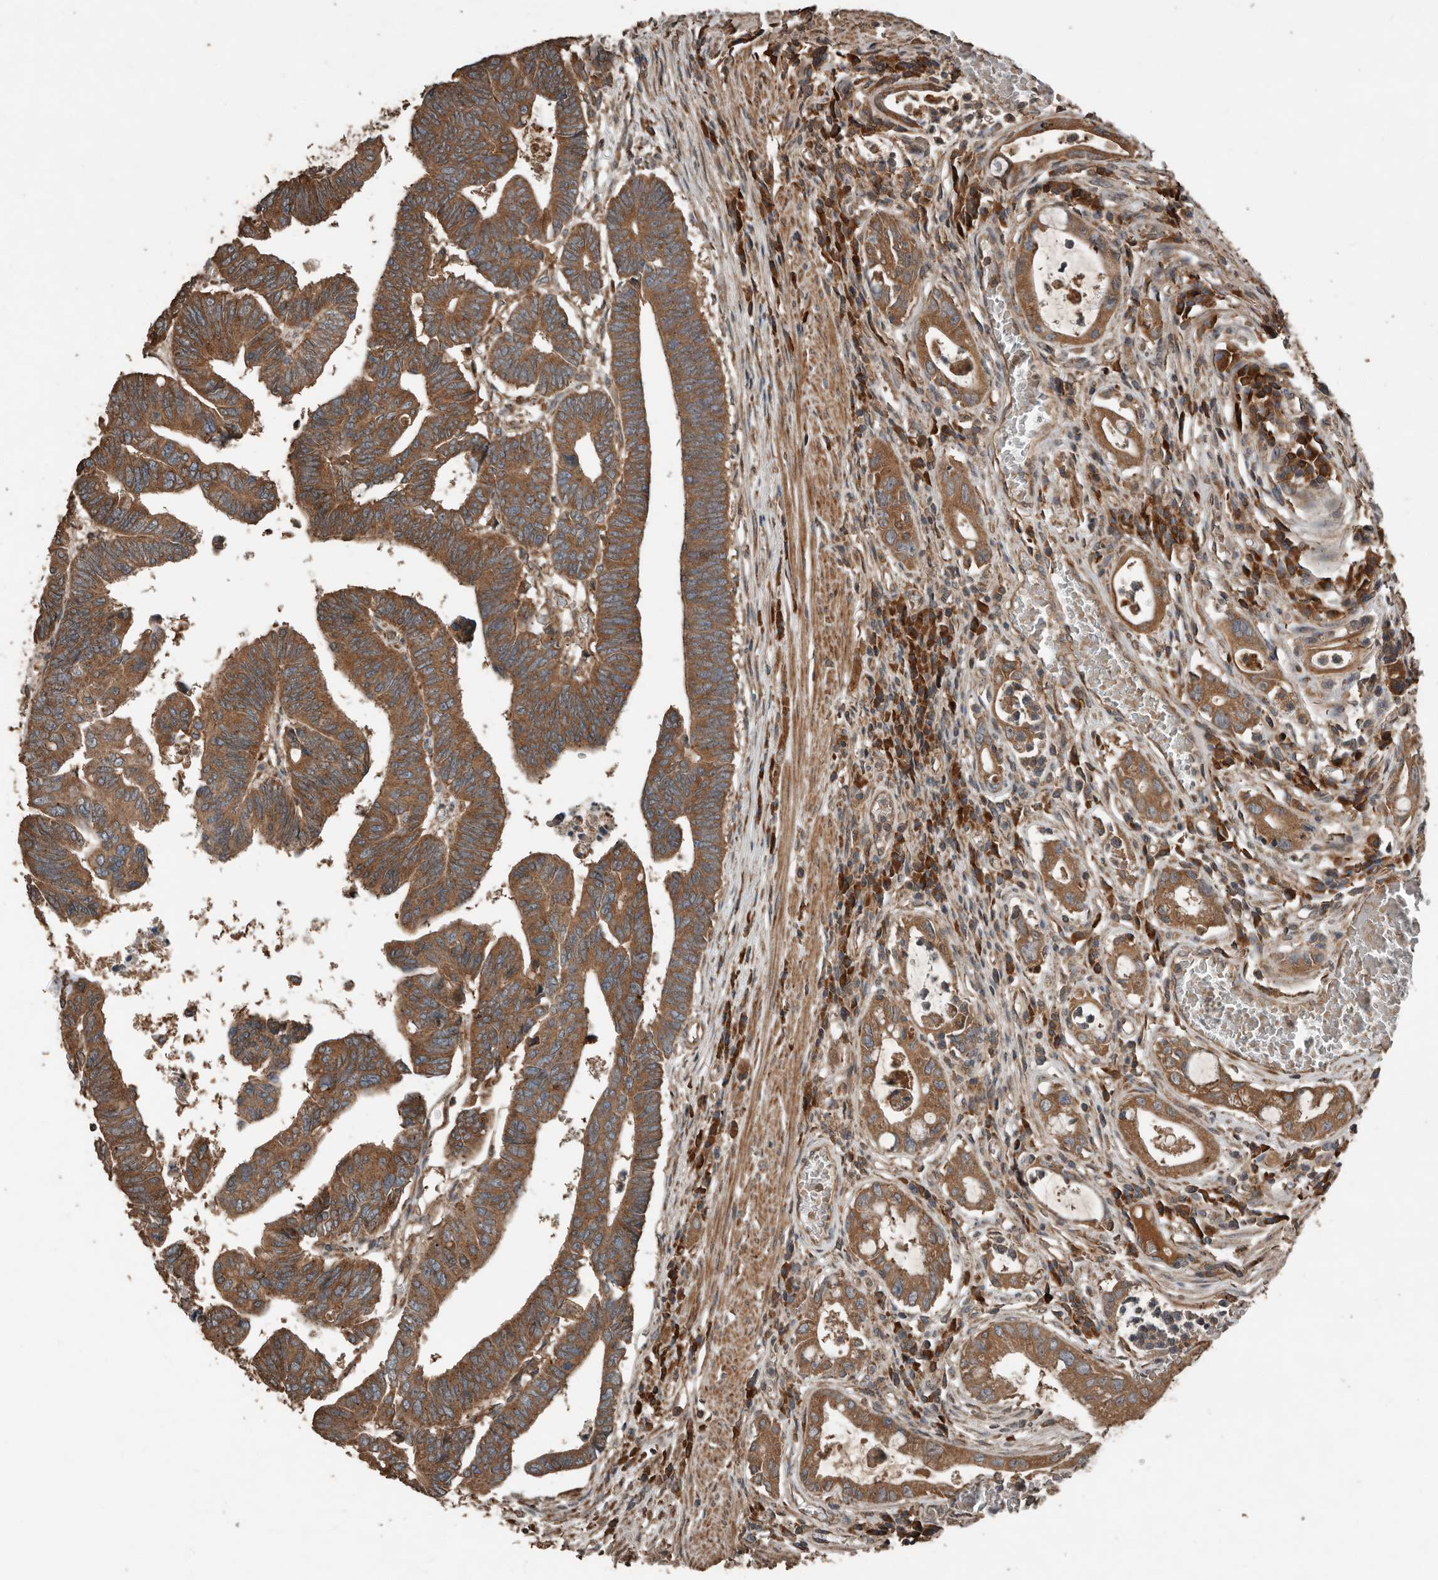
{"staining": {"intensity": "strong", "quantity": ">75%", "location": "cytoplasmic/membranous"}, "tissue": "colorectal cancer", "cell_type": "Tumor cells", "image_type": "cancer", "snomed": [{"axis": "morphology", "description": "Adenocarcinoma, NOS"}, {"axis": "topography", "description": "Rectum"}], "caption": "Colorectal cancer stained for a protein (brown) exhibits strong cytoplasmic/membranous positive expression in approximately >75% of tumor cells.", "gene": "RNF207", "patient": {"sex": "female", "age": 65}}